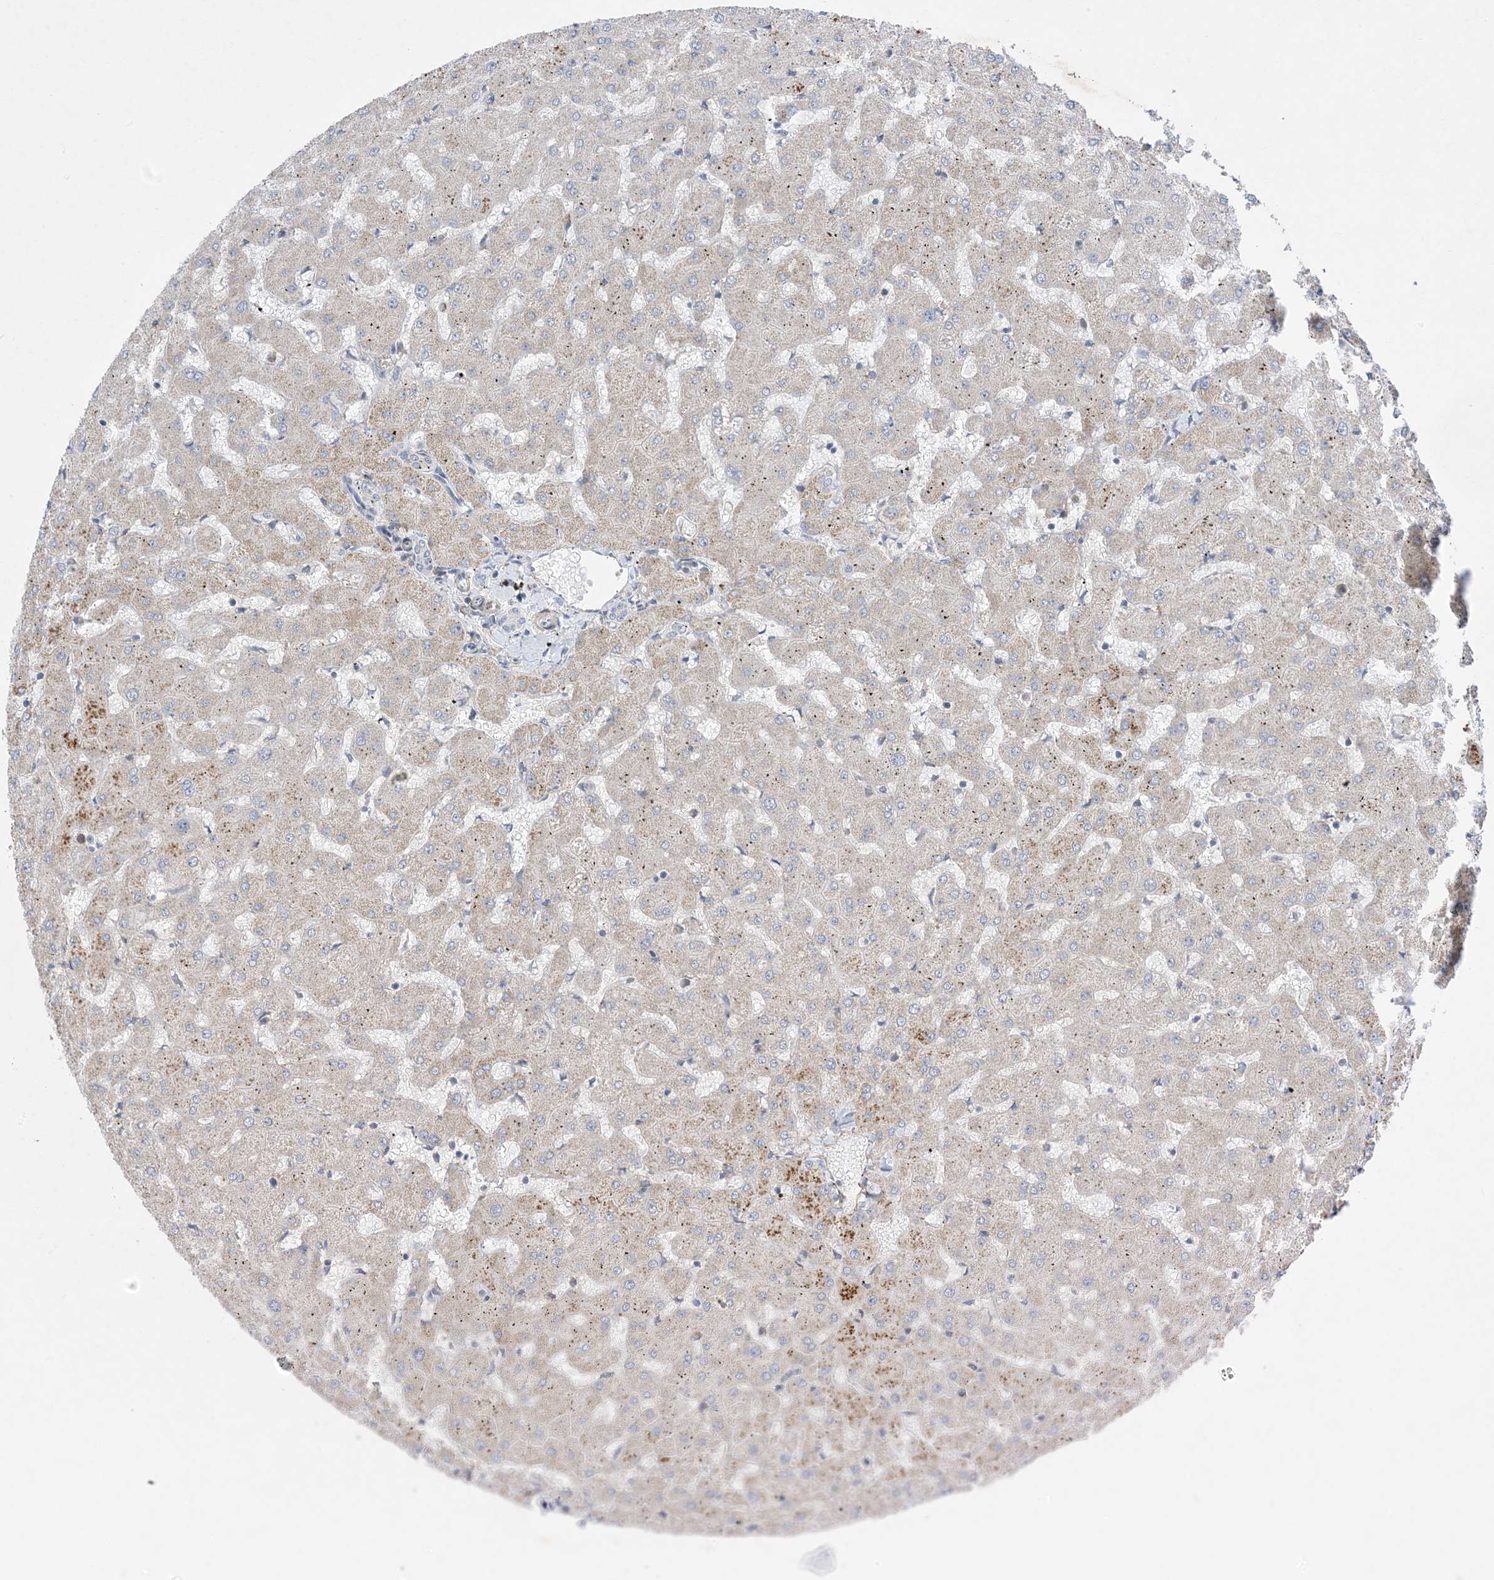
{"staining": {"intensity": "negative", "quantity": "none", "location": "none"}, "tissue": "liver", "cell_type": "Cholangiocytes", "image_type": "normal", "snomed": [{"axis": "morphology", "description": "Normal tissue, NOS"}, {"axis": "topography", "description": "Liver"}], "caption": "Immunohistochemistry of benign human liver reveals no positivity in cholangiocytes.", "gene": "AOC1", "patient": {"sex": "female", "age": 63}}